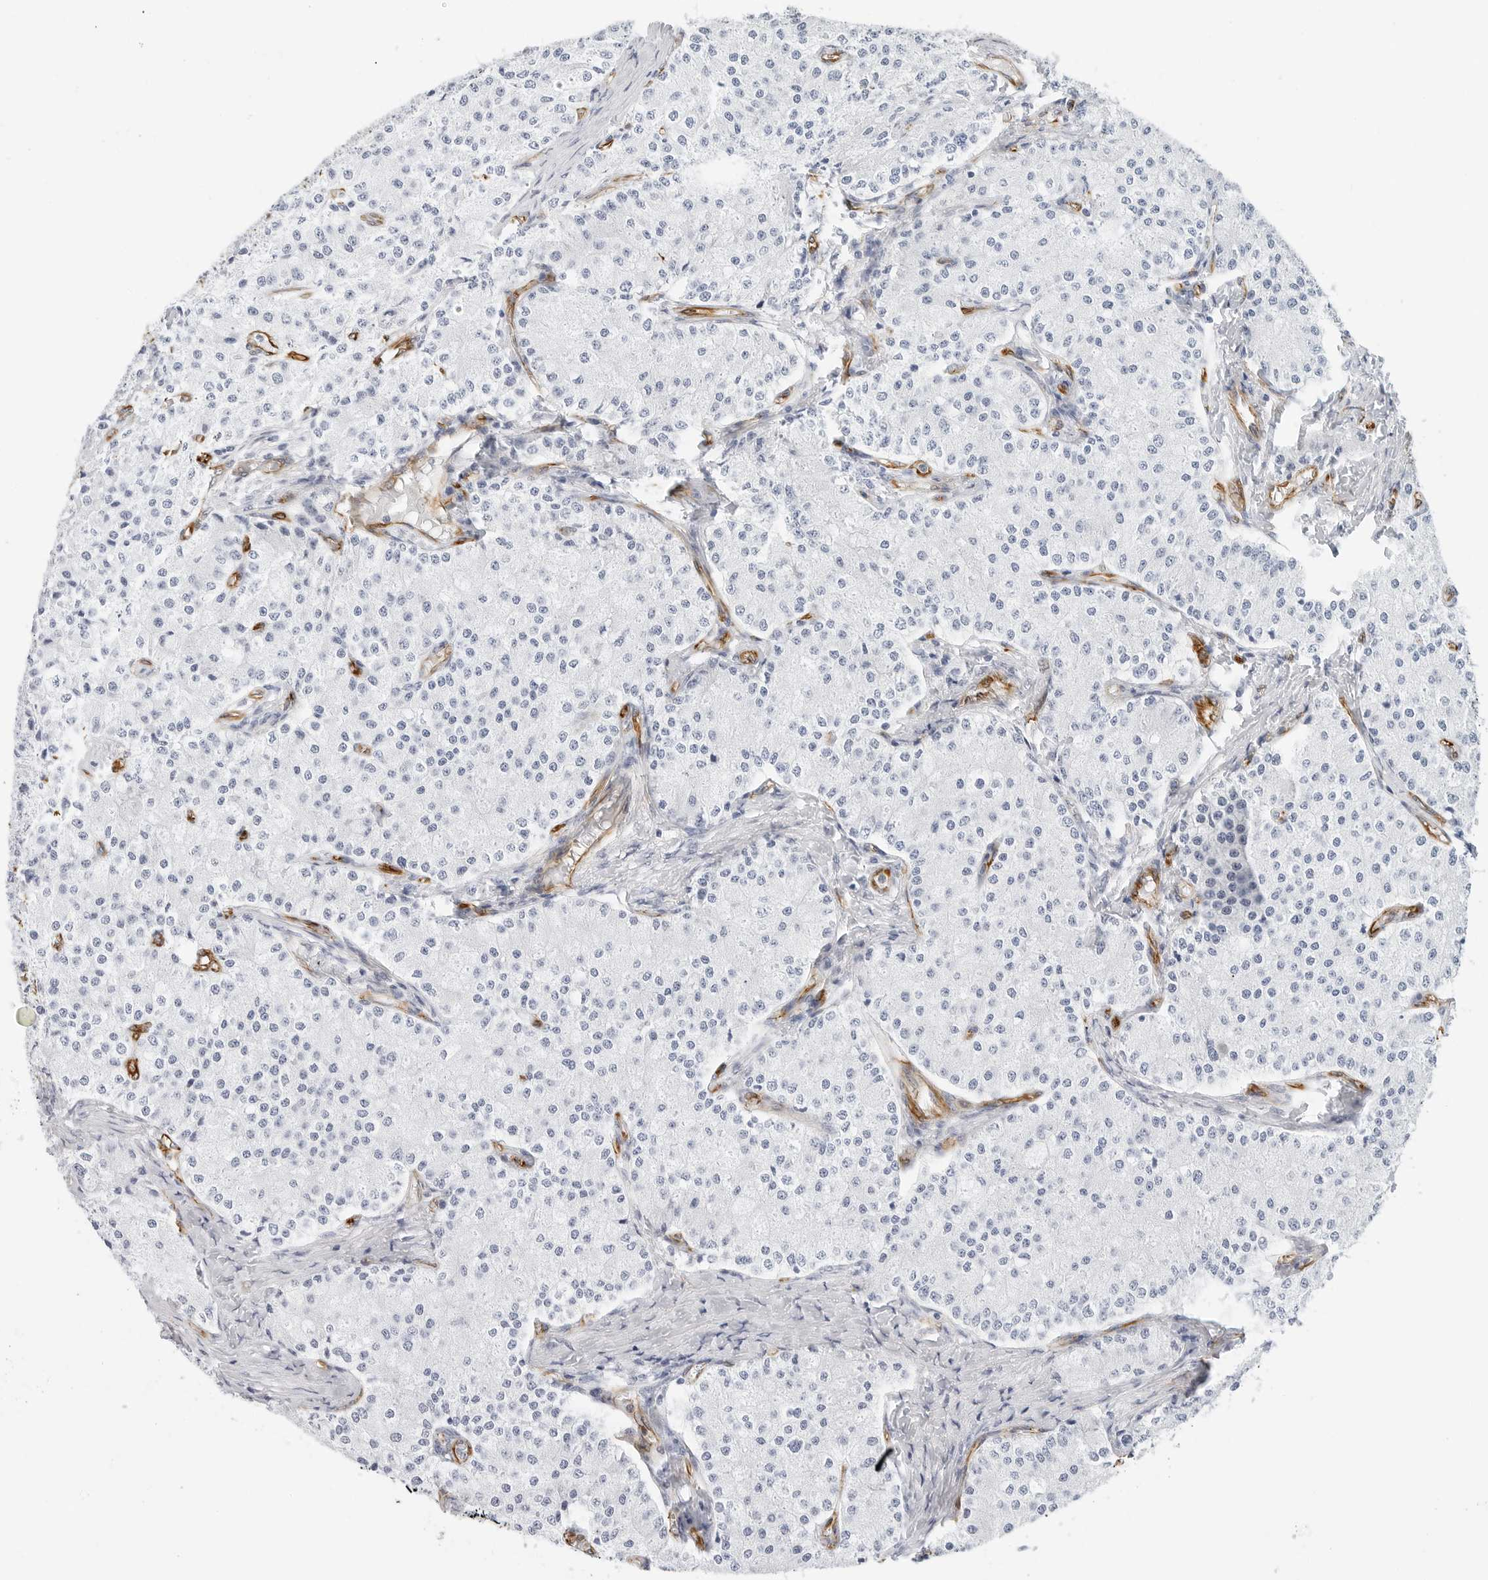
{"staining": {"intensity": "negative", "quantity": "none", "location": "none"}, "tissue": "carcinoid", "cell_type": "Tumor cells", "image_type": "cancer", "snomed": [{"axis": "morphology", "description": "Carcinoid, malignant, NOS"}, {"axis": "topography", "description": "Colon"}], "caption": "Histopathology image shows no significant protein staining in tumor cells of malignant carcinoid.", "gene": "NES", "patient": {"sex": "female", "age": 52}}